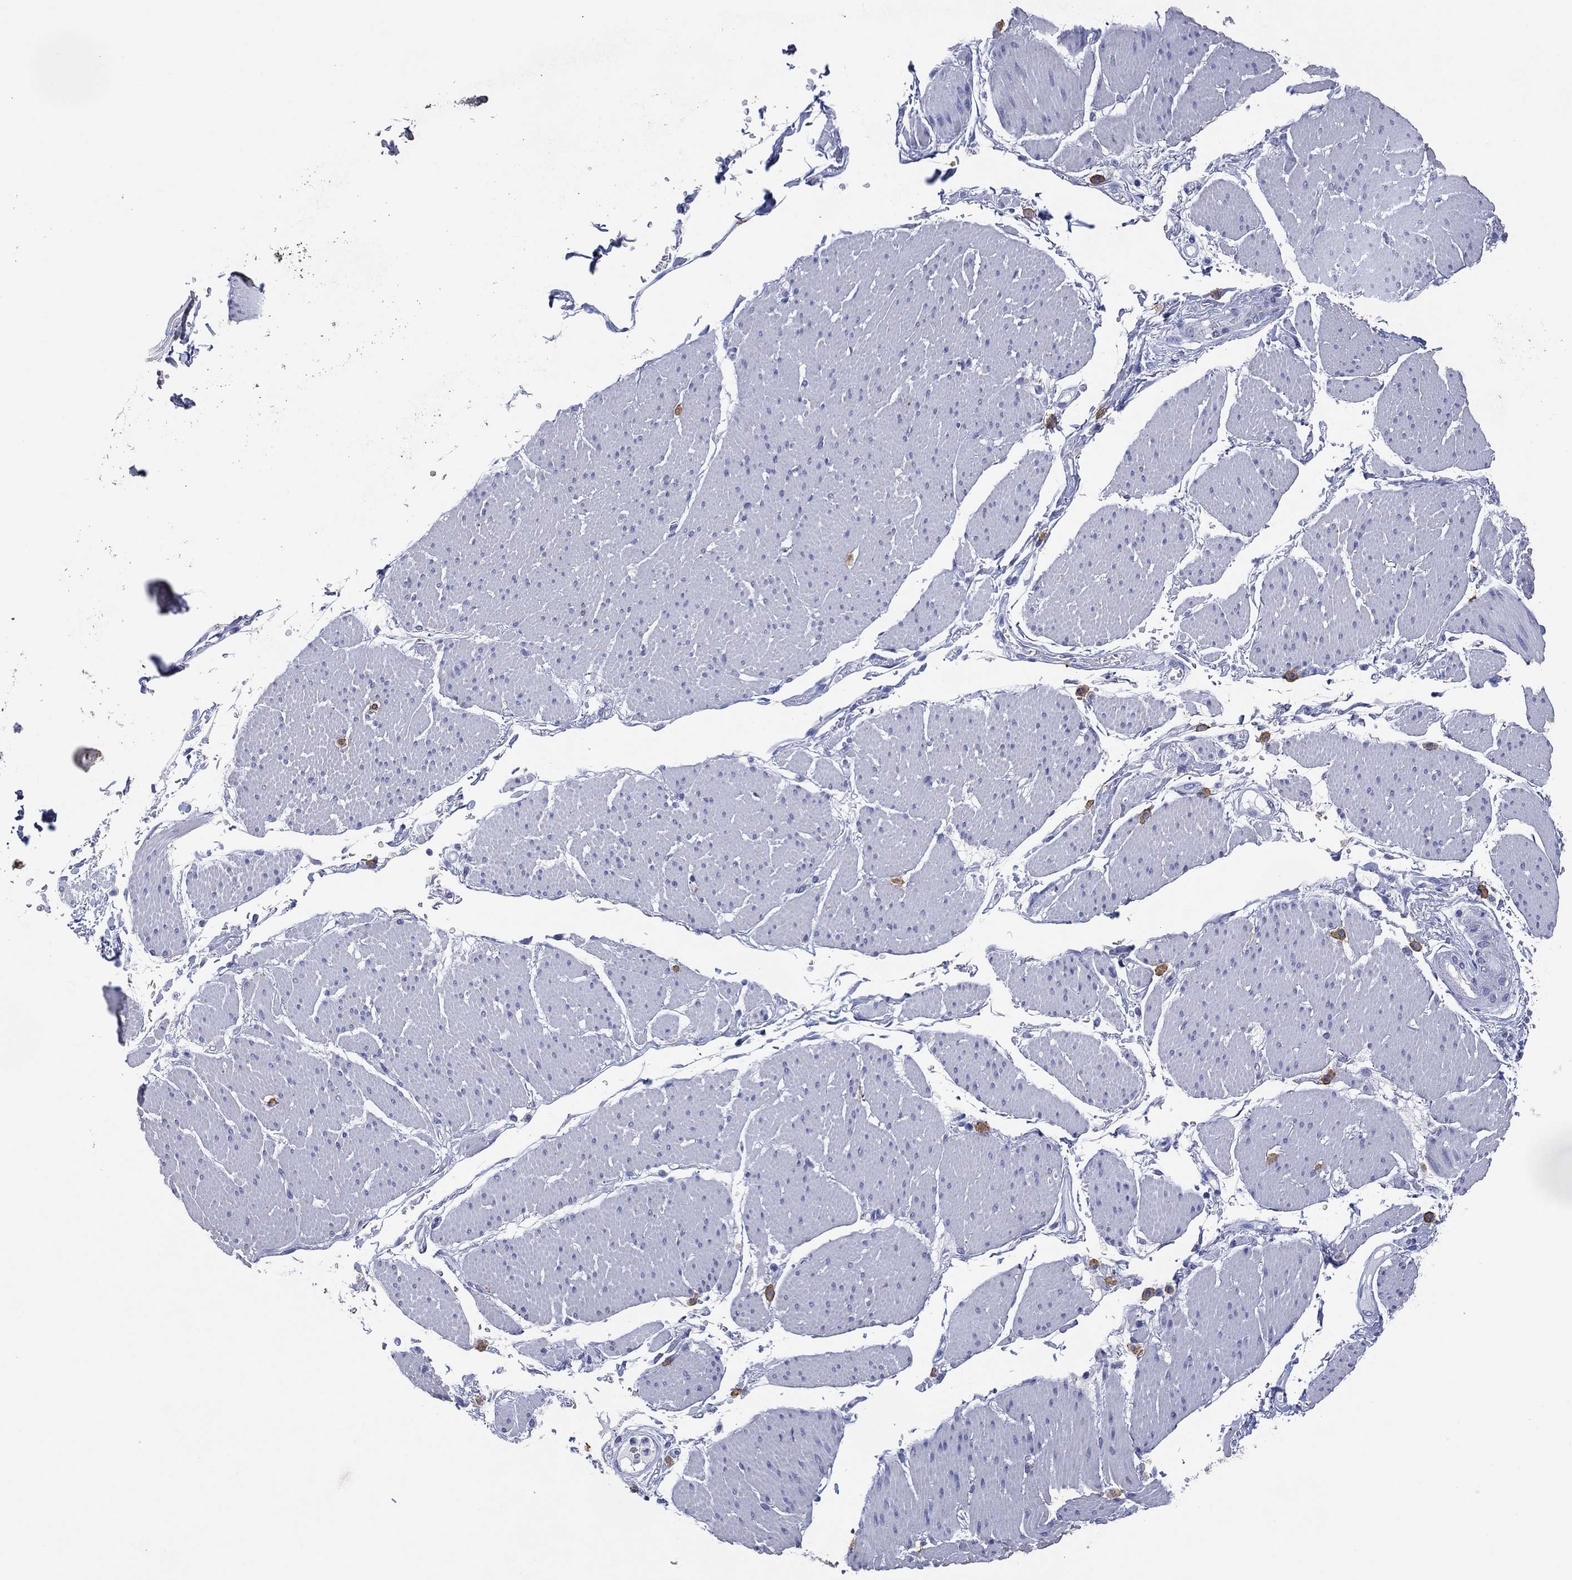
{"staining": {"intensity": "negative", "quantity": "none", "location": "none"}, "tissue": "smooth muscle", "cell_type": "Smooth muscle cells", "image_type": "normal", "snomed": [{"axis": "morphology", "description": "Normal tissue, NOS"}, {"axis": "topography", "description": "Smooth muscle"}, {"axis": "topography", "description": "Anal"}], "caption": "Human smooth muscle stained for a protein using IHC shows no expression in smooth muscle cells.", "gene": "FSCN2", "patient": {"sex": "male", "age": 83}}